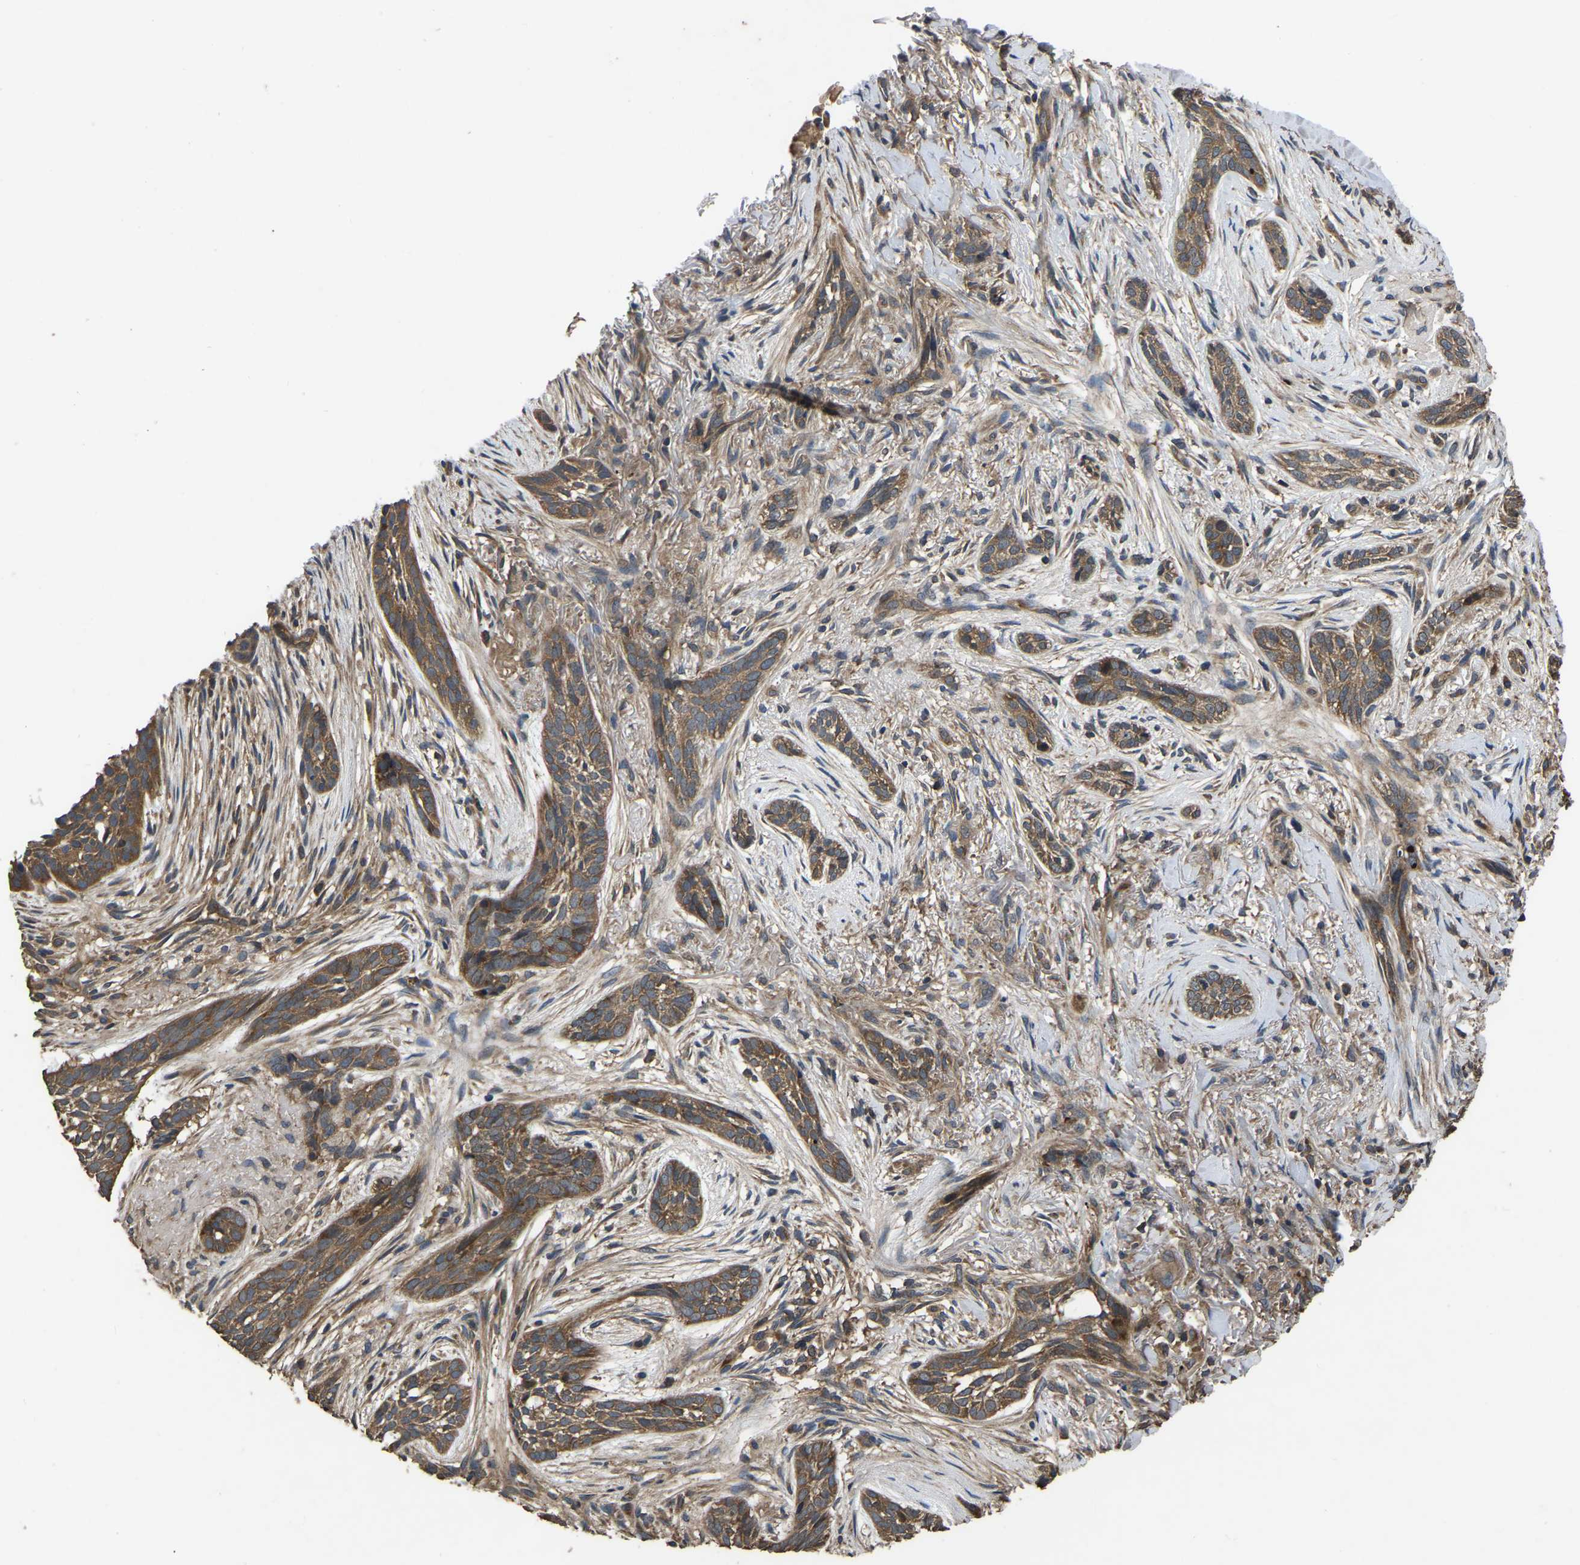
{"staining": {"intensity": "moderate", "quantity": ">75%", "location": "cytoplasmic/membranous"}, "tissue": "skin cancer", "cell_type": "Tumor cells", "image_type": "cancer", "snomed": [{"axis": "morphology", "description": "Basal cell carcinoma"}, {"axis": "topography", "description": "Skin"}], "caption": "The micrograph displays immunohistochemical staining of basal cell carcinoma (skin). There is moderate cytoplasmic/membranous positivity is identified in approximately >75% of tumor cells. The staining was performed using DAB (3,3'-diaminobenzidine) to visualize the protein expression in brown, while the nuclei were stained in blue with hematoxylin (Magnification: 20x).", "gene": "CRYZL1", "patient": {"sex": "female", "age": 88}}